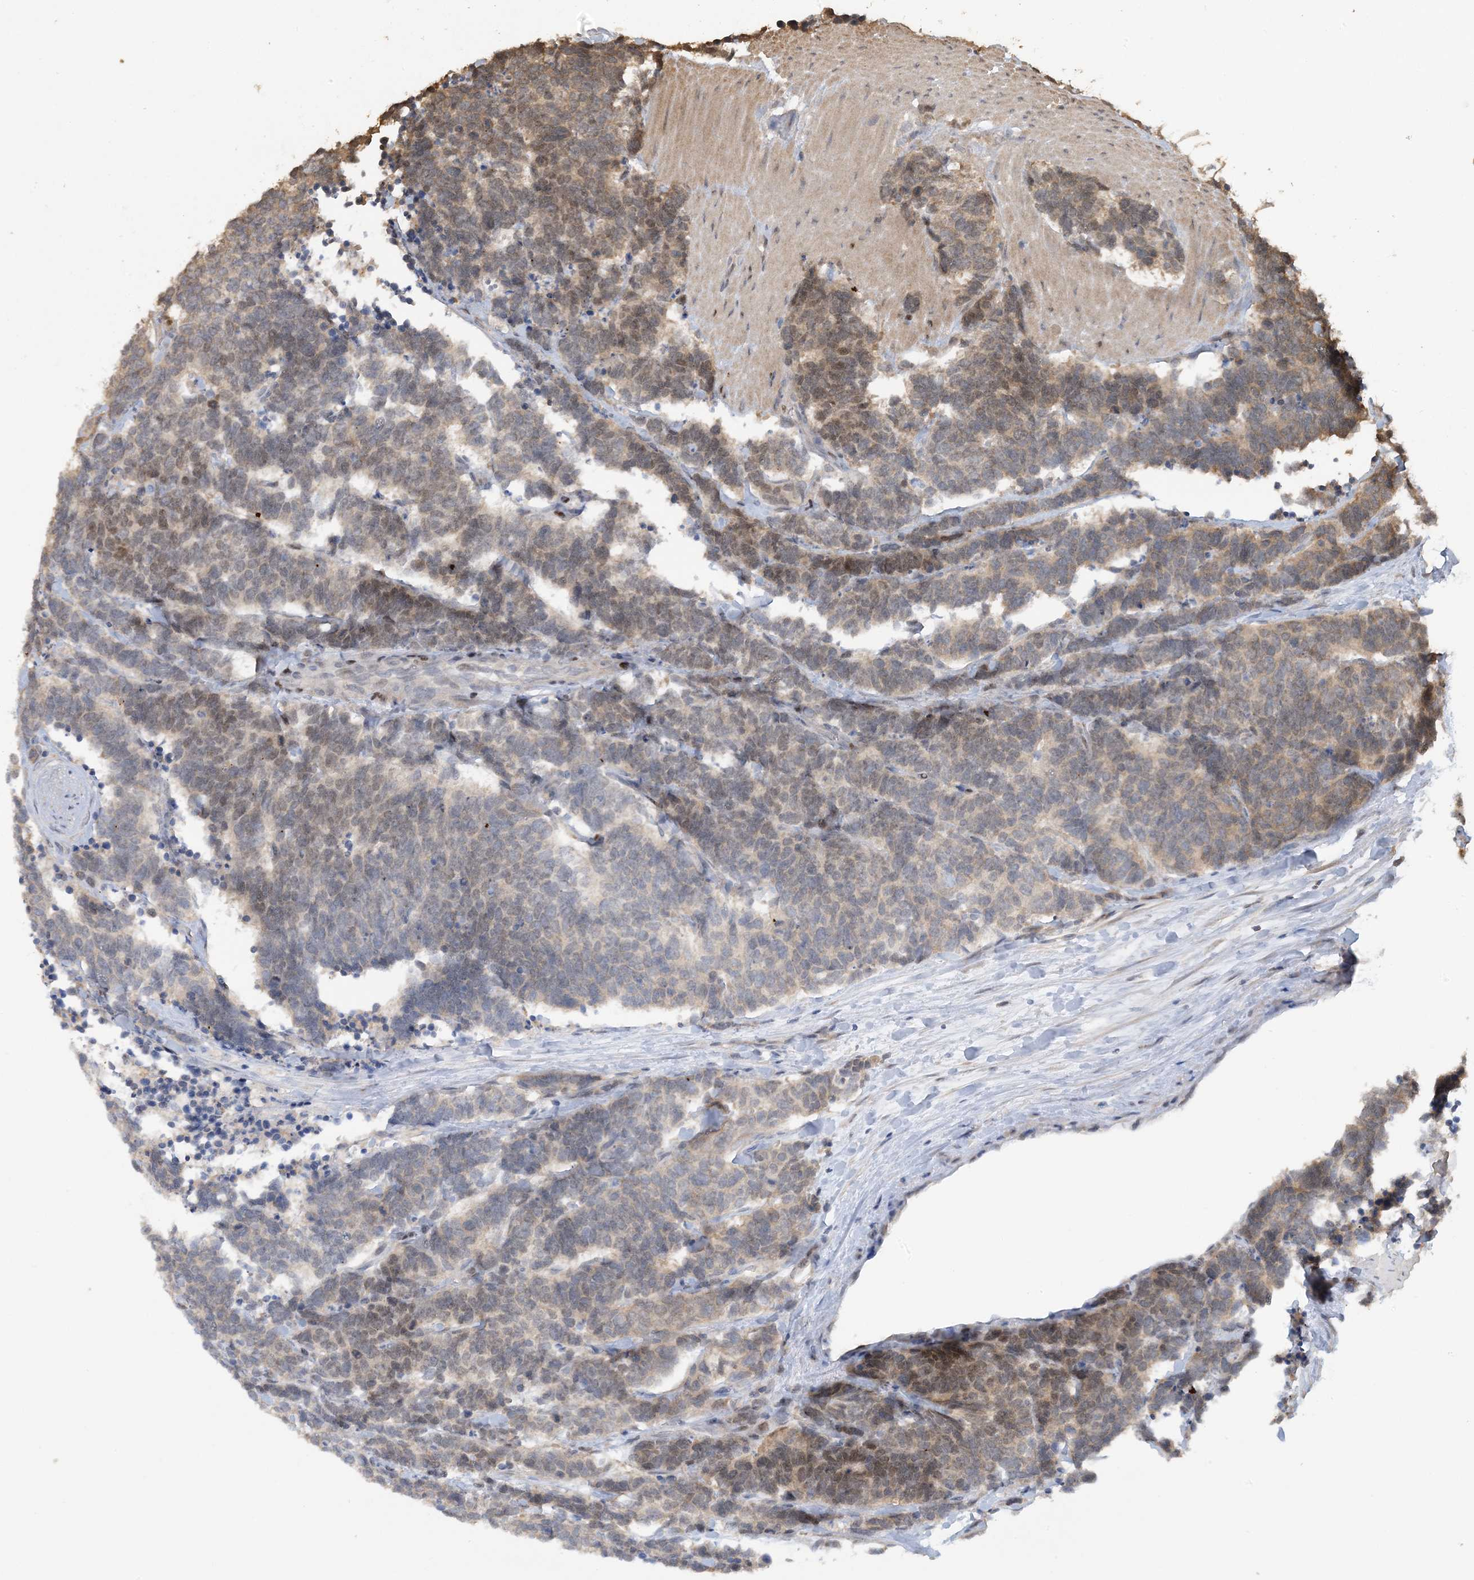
{"staining": {"intensity": "moderate", "quantity": "<25%", "location": "cytoplasmic/membranous,nuclear"}, "tissue": "carcinoid", "cell_type": "Tumor cells", "image_type": "cancer", "snomed": [{"axis": "morphology", "description": "Carcinoma, NOS"}, {"axis": "morphology", "description": "Carcinoid, malignant, NOS"}, {"axis": "topography", "description": "Urinary bladder"}], "caption": "The immunohistochemical stain highlights moderate cytoplasmic/membranous and nuclear staining in tumor cells of carcinoid tissue.", "gene": "ACYP2", "patient": {"sex": "male", "age": 57}}